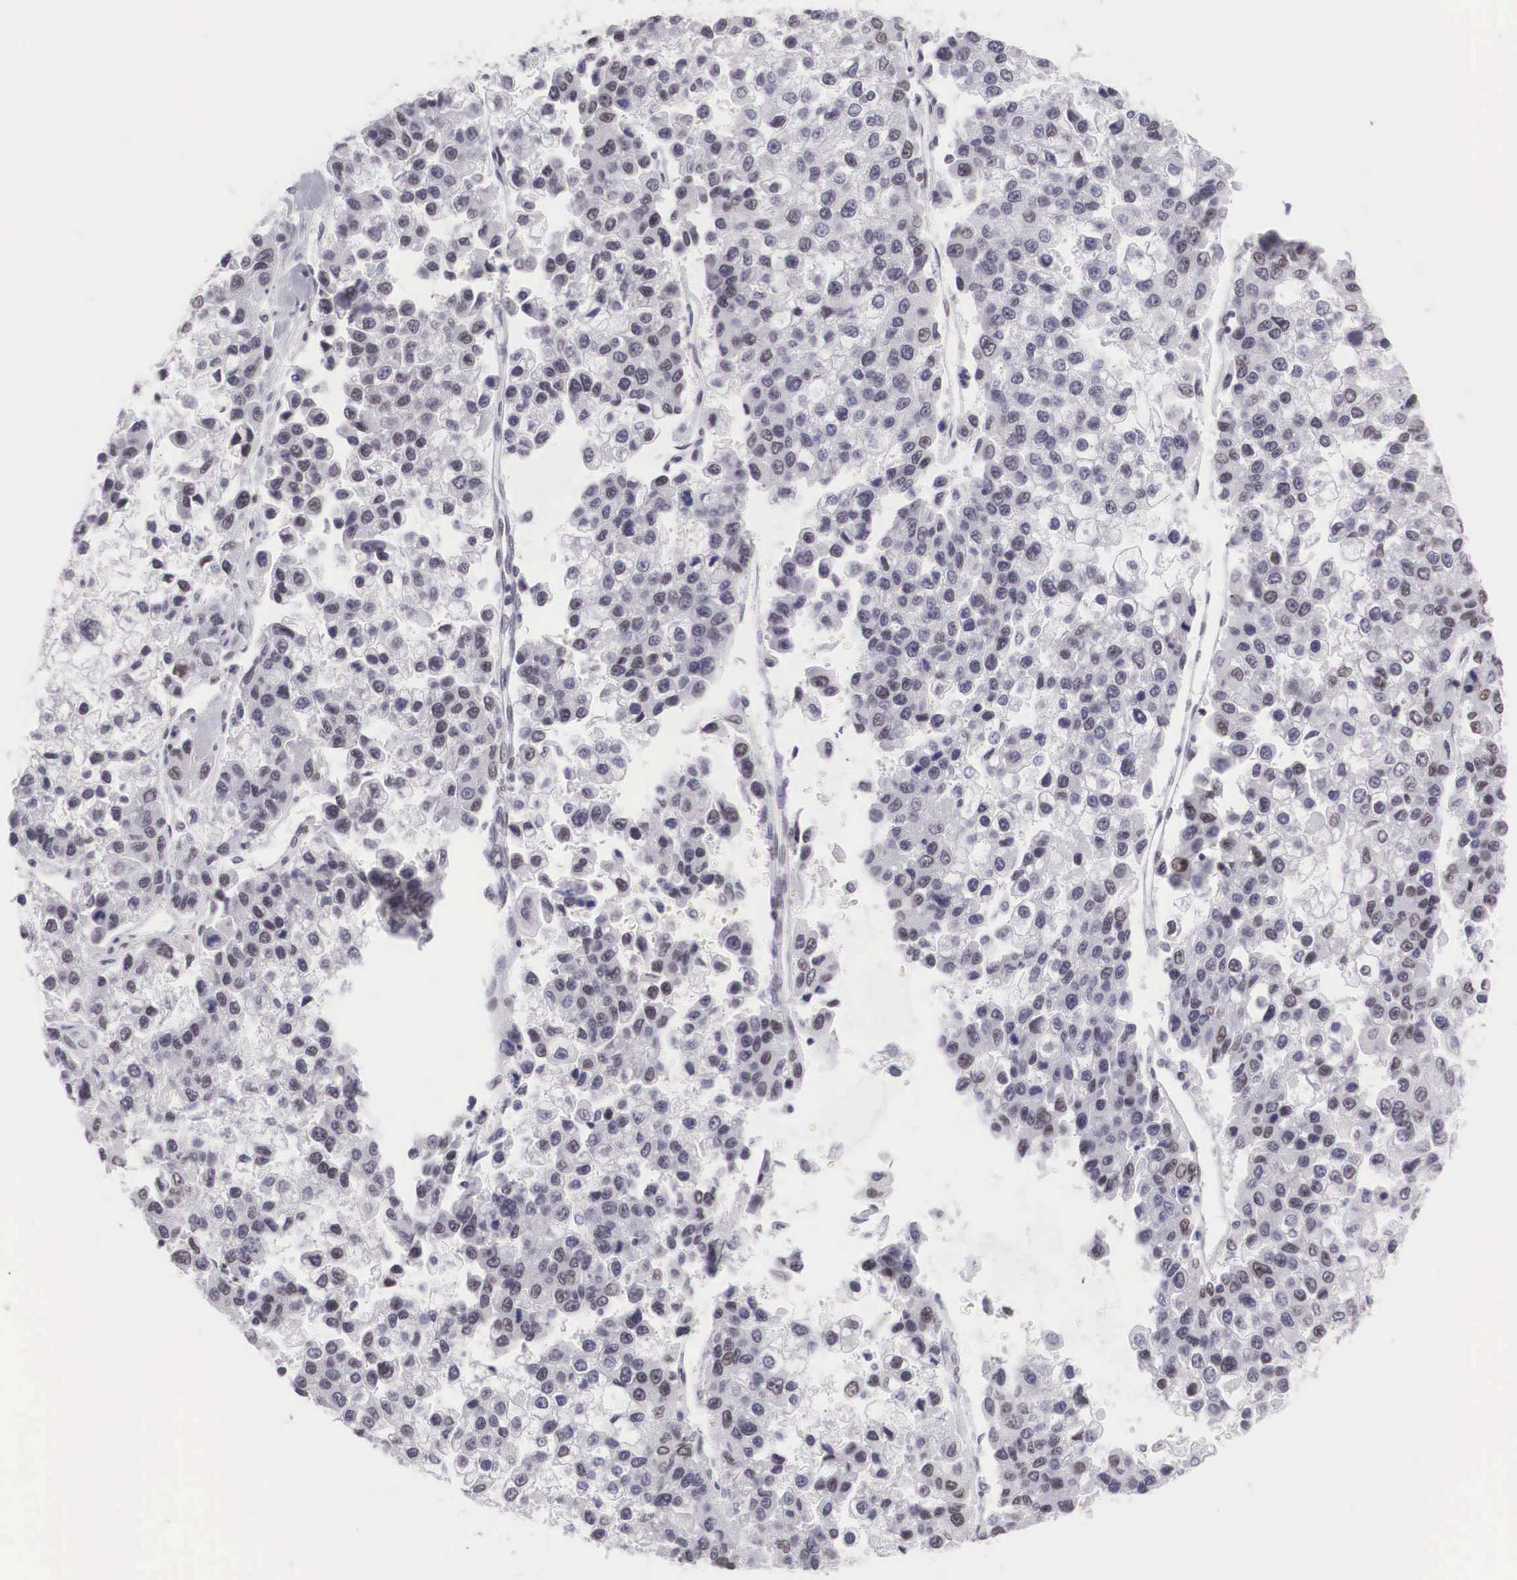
{"staining": {"intensity": "negative", "quantity": "none", "location": "none"}, "tissue": "liver cancer", "cell_type": "Tumor cells", "image_type": "cancer", "snomed": [{"axis": "morphology", "description": "Carcinoma, Hepatocellular, NOS"}, {"axis": "topography", "description": "Liver"}], "caption": "Immunohistochemical staining of hepatocellular carcinoma (liver) demonstrates no significant staining in tumor cells.", "gene": "CSTF2", "patient": {"sex": "female", "age": 66}}